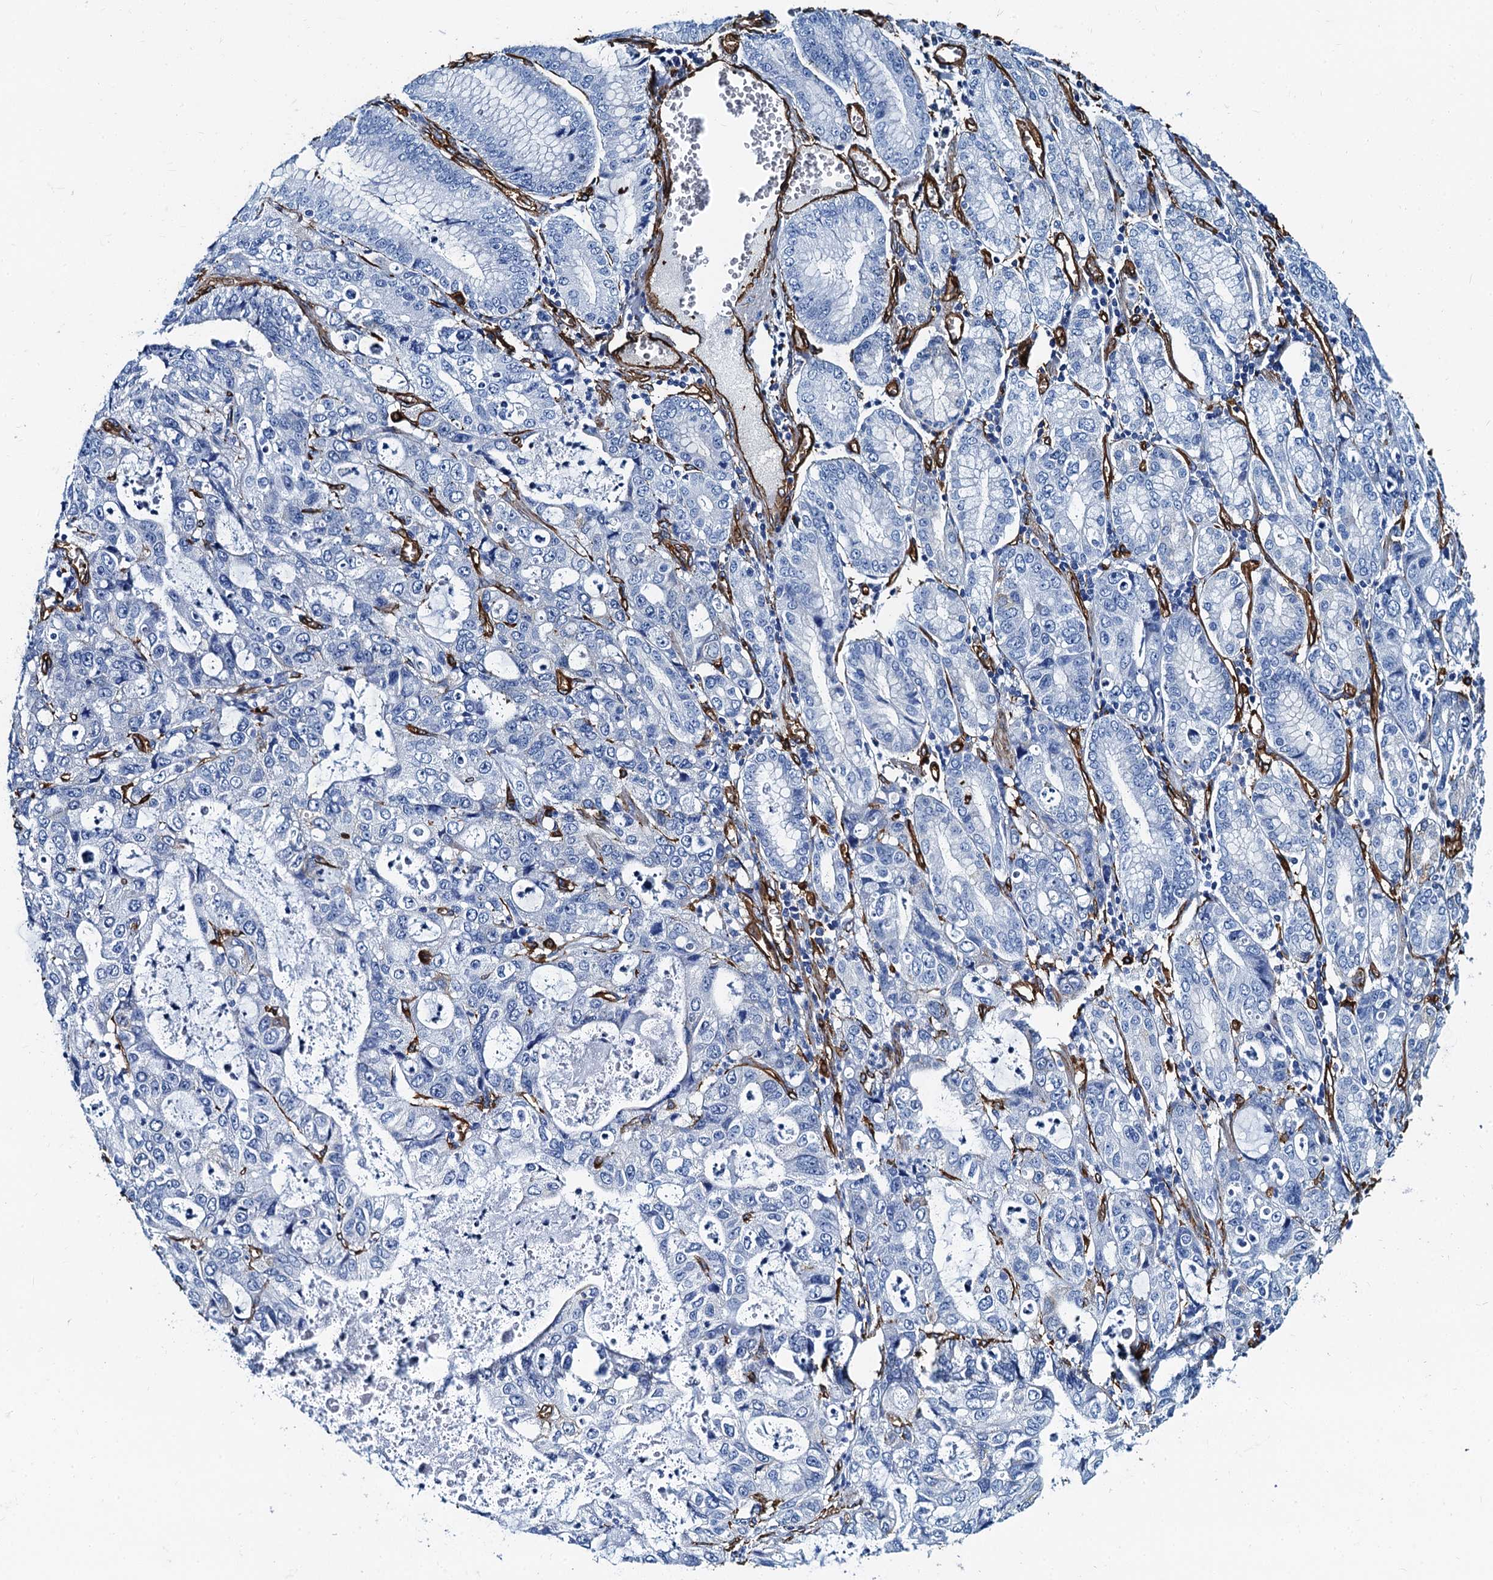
{"staining": {"intensity": "negative", "quantity": "none", "location": "none"}, "tissue": "stomach cancer", "cell_type": "Tumor cells", "image_type": "cancer", "snomed": [{"axis": "morphology", "description": "Adenocarcinoma, NOS"}, {"axis": "topography", "description": "Stomach, lower"}], "caption": "Image shows no protein staining in tumor cells of stomach cancer tissue.", "gene": "CAVIN2", "patient": {"sex": "female", "age": 43}}